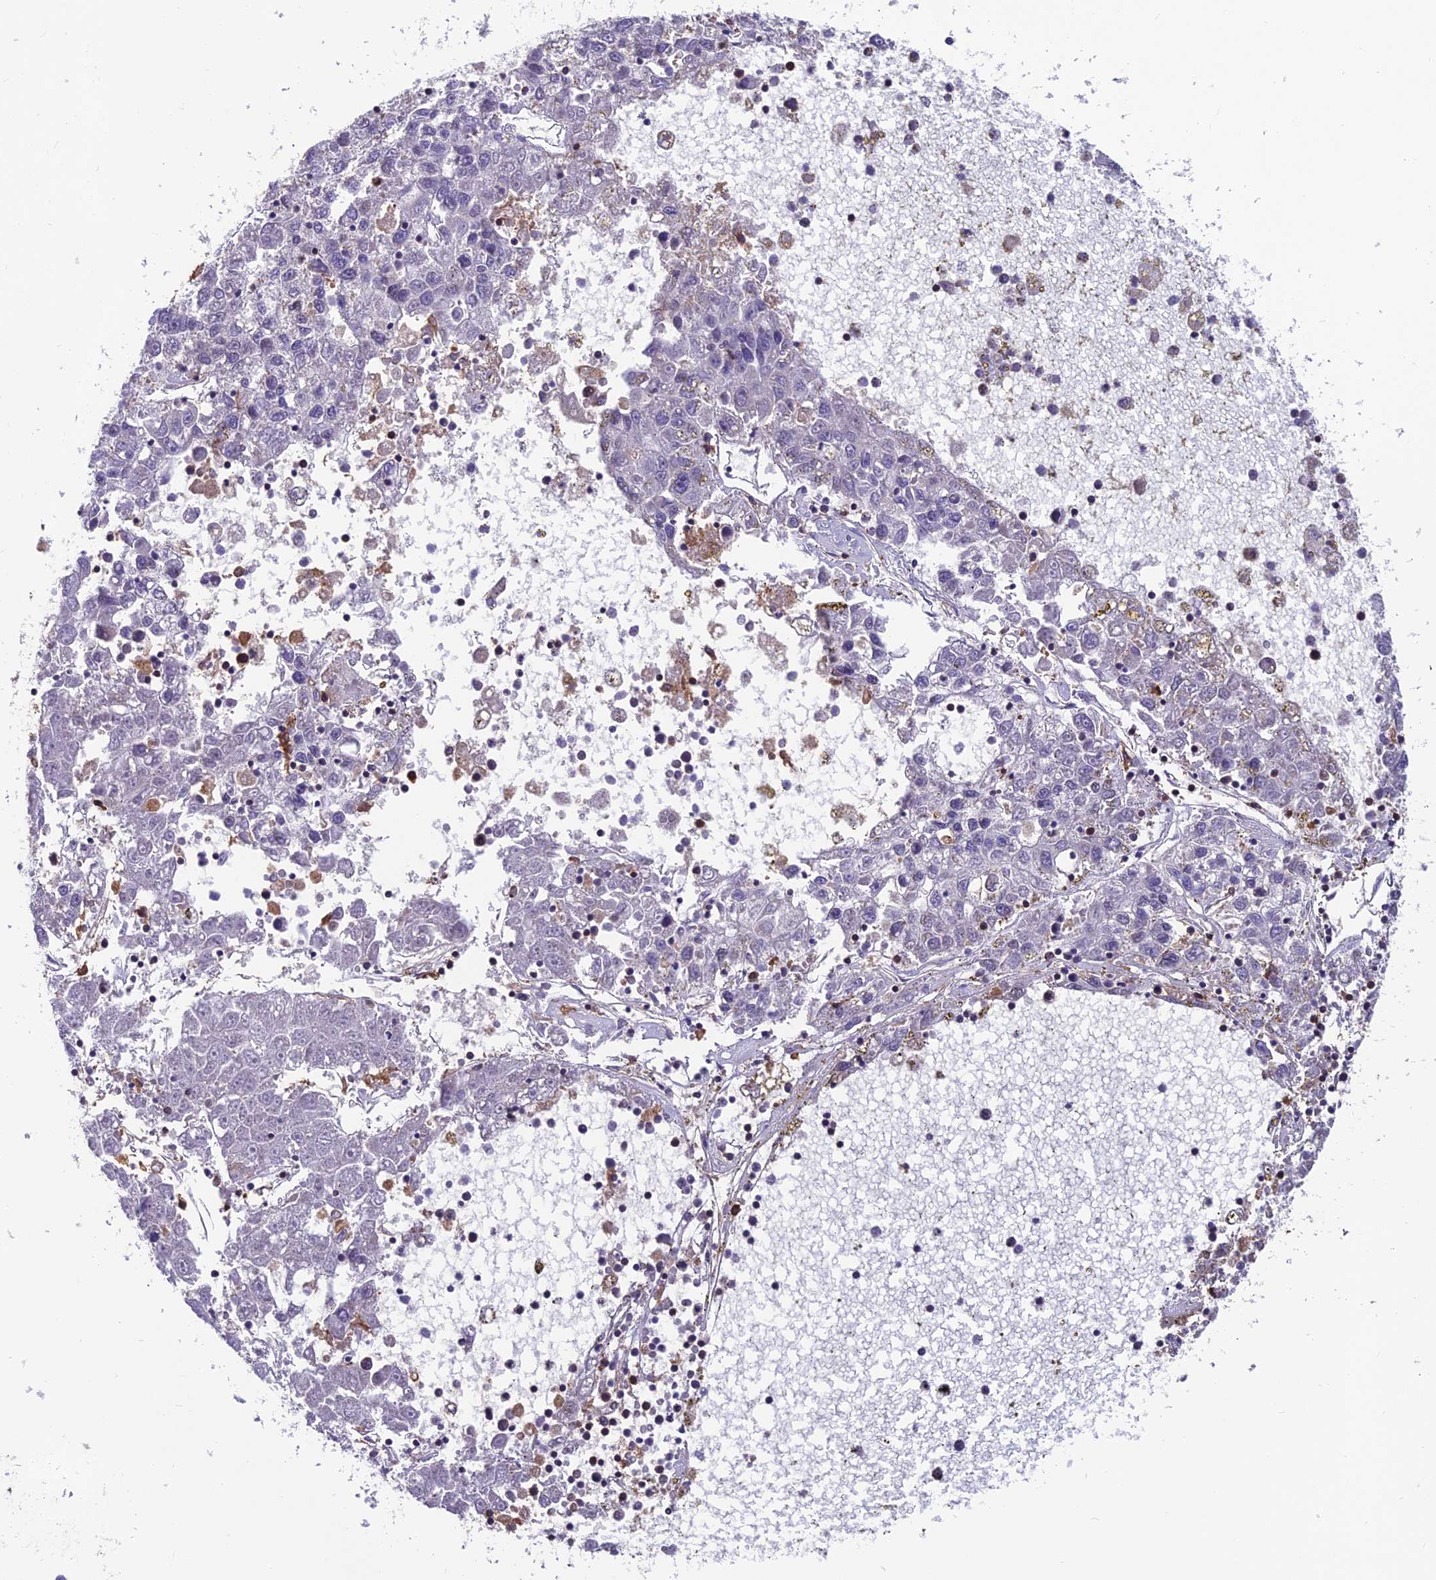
{"staining": {"intensity": "negative", "quantity": "none", "location": "none"}, "tissue": "liver cancer", "cell_type": "Tumor cells", "image_type": "cancer", "snomed": [{"axis": "morphology", "description": "Carcinoma, Hepatocellular, NOS"}, {"axis": "topography", "description": "Liver"}], "caption": "Immunohistochemical staining of human liver hepatocellular carcinoma reveals no significant expression in tumor cells.", "gene": "RTN4RL1", "patient": {"sex": "male", "age": 49}}